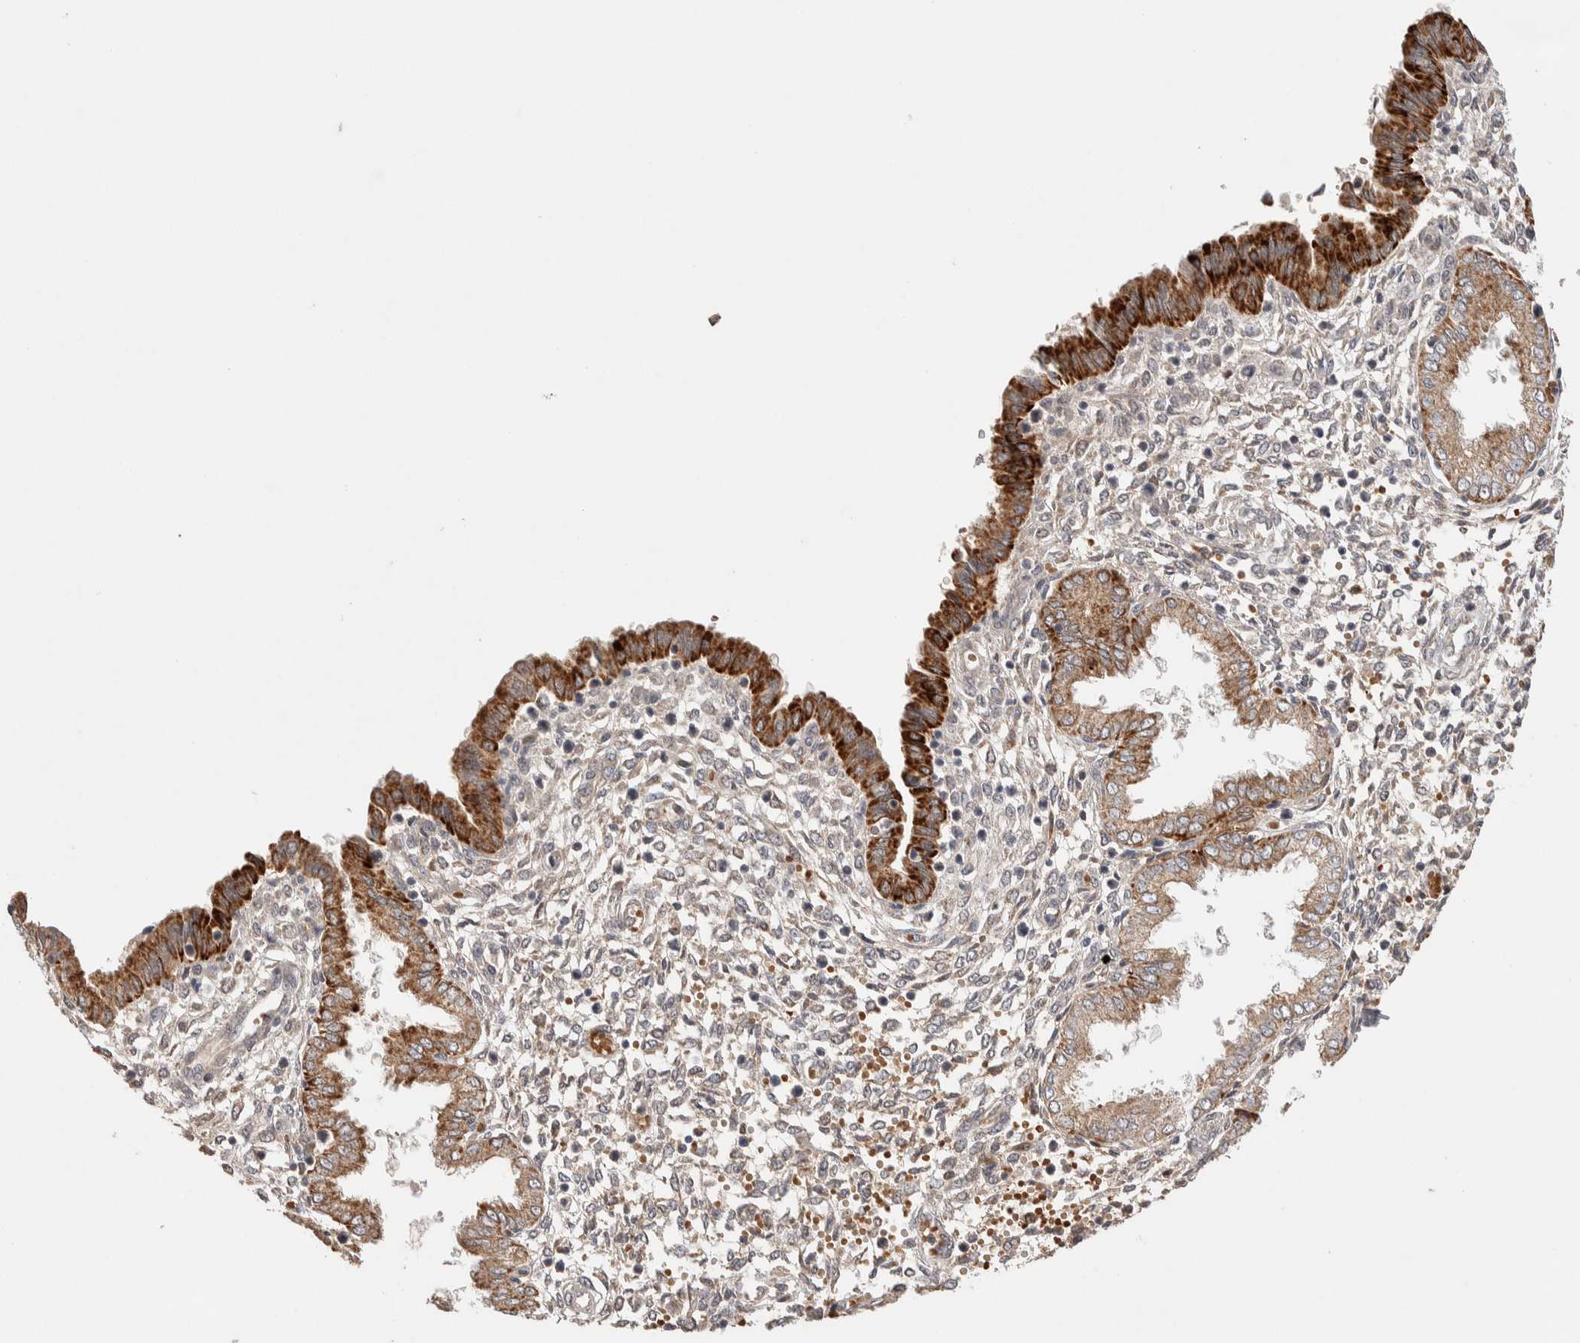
{"staining": {"intensity": "weak", "quantity": "25%-75%", "location": "cytoplasmic/membranous"}, "tissue": "endometrium", "cell_type": "Cells in endometrial stroma", "image_type": "normal", "snomed": [{"axis": "morphology", "description": "Normal tissue, NOS"}, {"axis": "topography", "description": "Endometrium"}], "caption": "Immunohistochemistry (IHC) staining of unremarkable endometrium, which shows low levels of weak cytoplasmic/membranous expression in approximately 25%-75% of cells in endometrial stroma indicating weak cytoplasmic/membranous protein positivity. The staining was performed using DAB (3,3'-diaminobenzidine) (brown) for protein detection and nuclei were counterstained in hematoxylin (blue).", "gene": "CASK", "patient": {"sex": "female", "age": 33}}